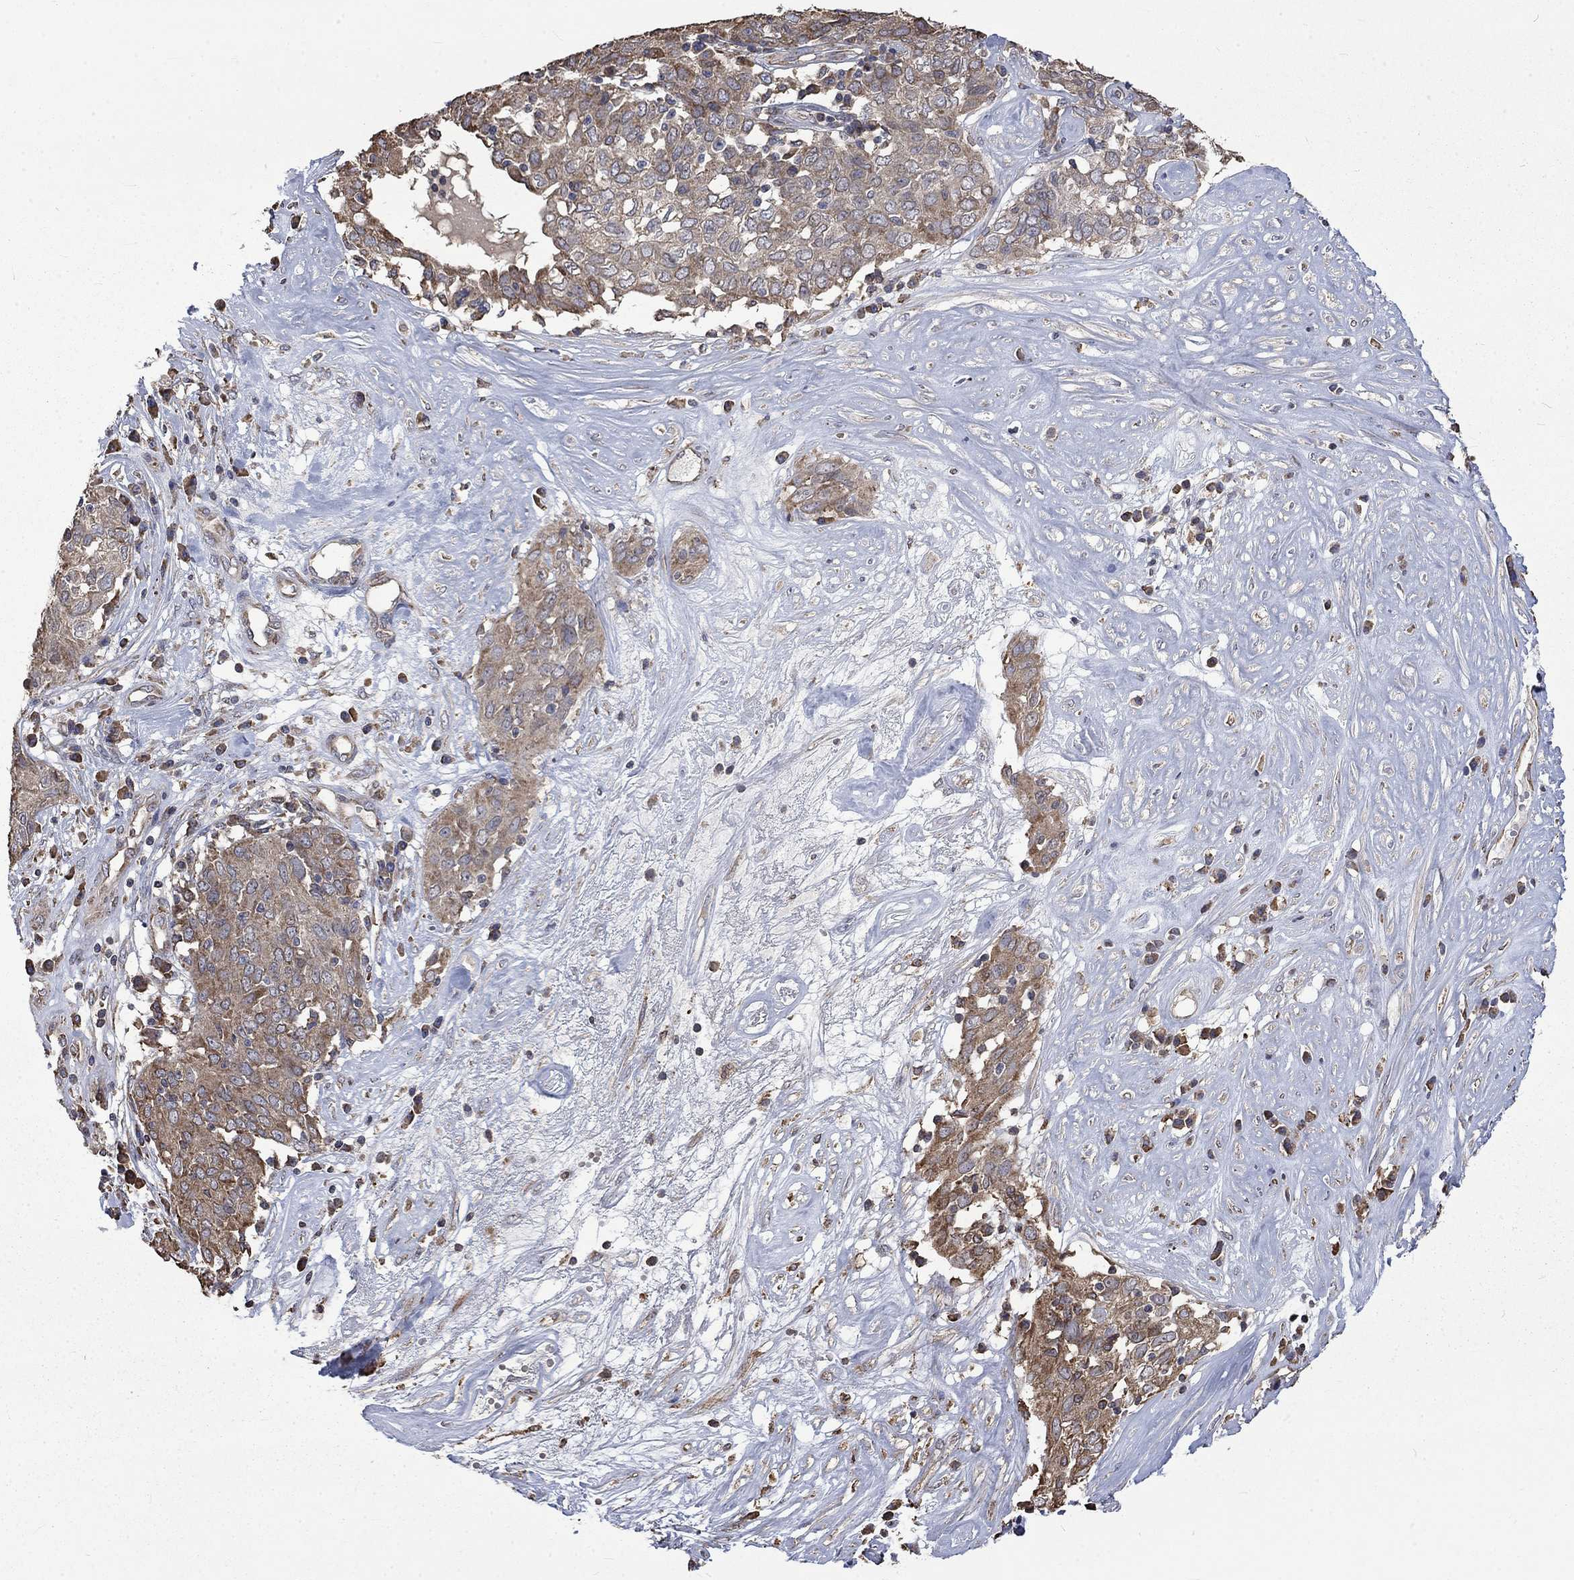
{"staining": {"intensity": "moderate", "quantity": "25%-75%", "location": "cytoplasmic/membranous"}, "tissue": "ovarian cancer", "cell_type": "Tumor cells", "image_type": "cancer", "snomed": [{"axis": "morphology", "description": "Carcinoma, endometroid"}, {"axis": "topography", "description": "Ovary"}], "caption": "Brown immunohistochemical staining in human endometroid carcinoma (ovarian) reveals moderate cytoplasmic/membranous staining in about 25%-75% of tumor cells. (brown staining indicates protein expression, while blue staining denotes nuclei).", "gene": "ESRRA", "patient": {"sex": "female", "age": 50}}